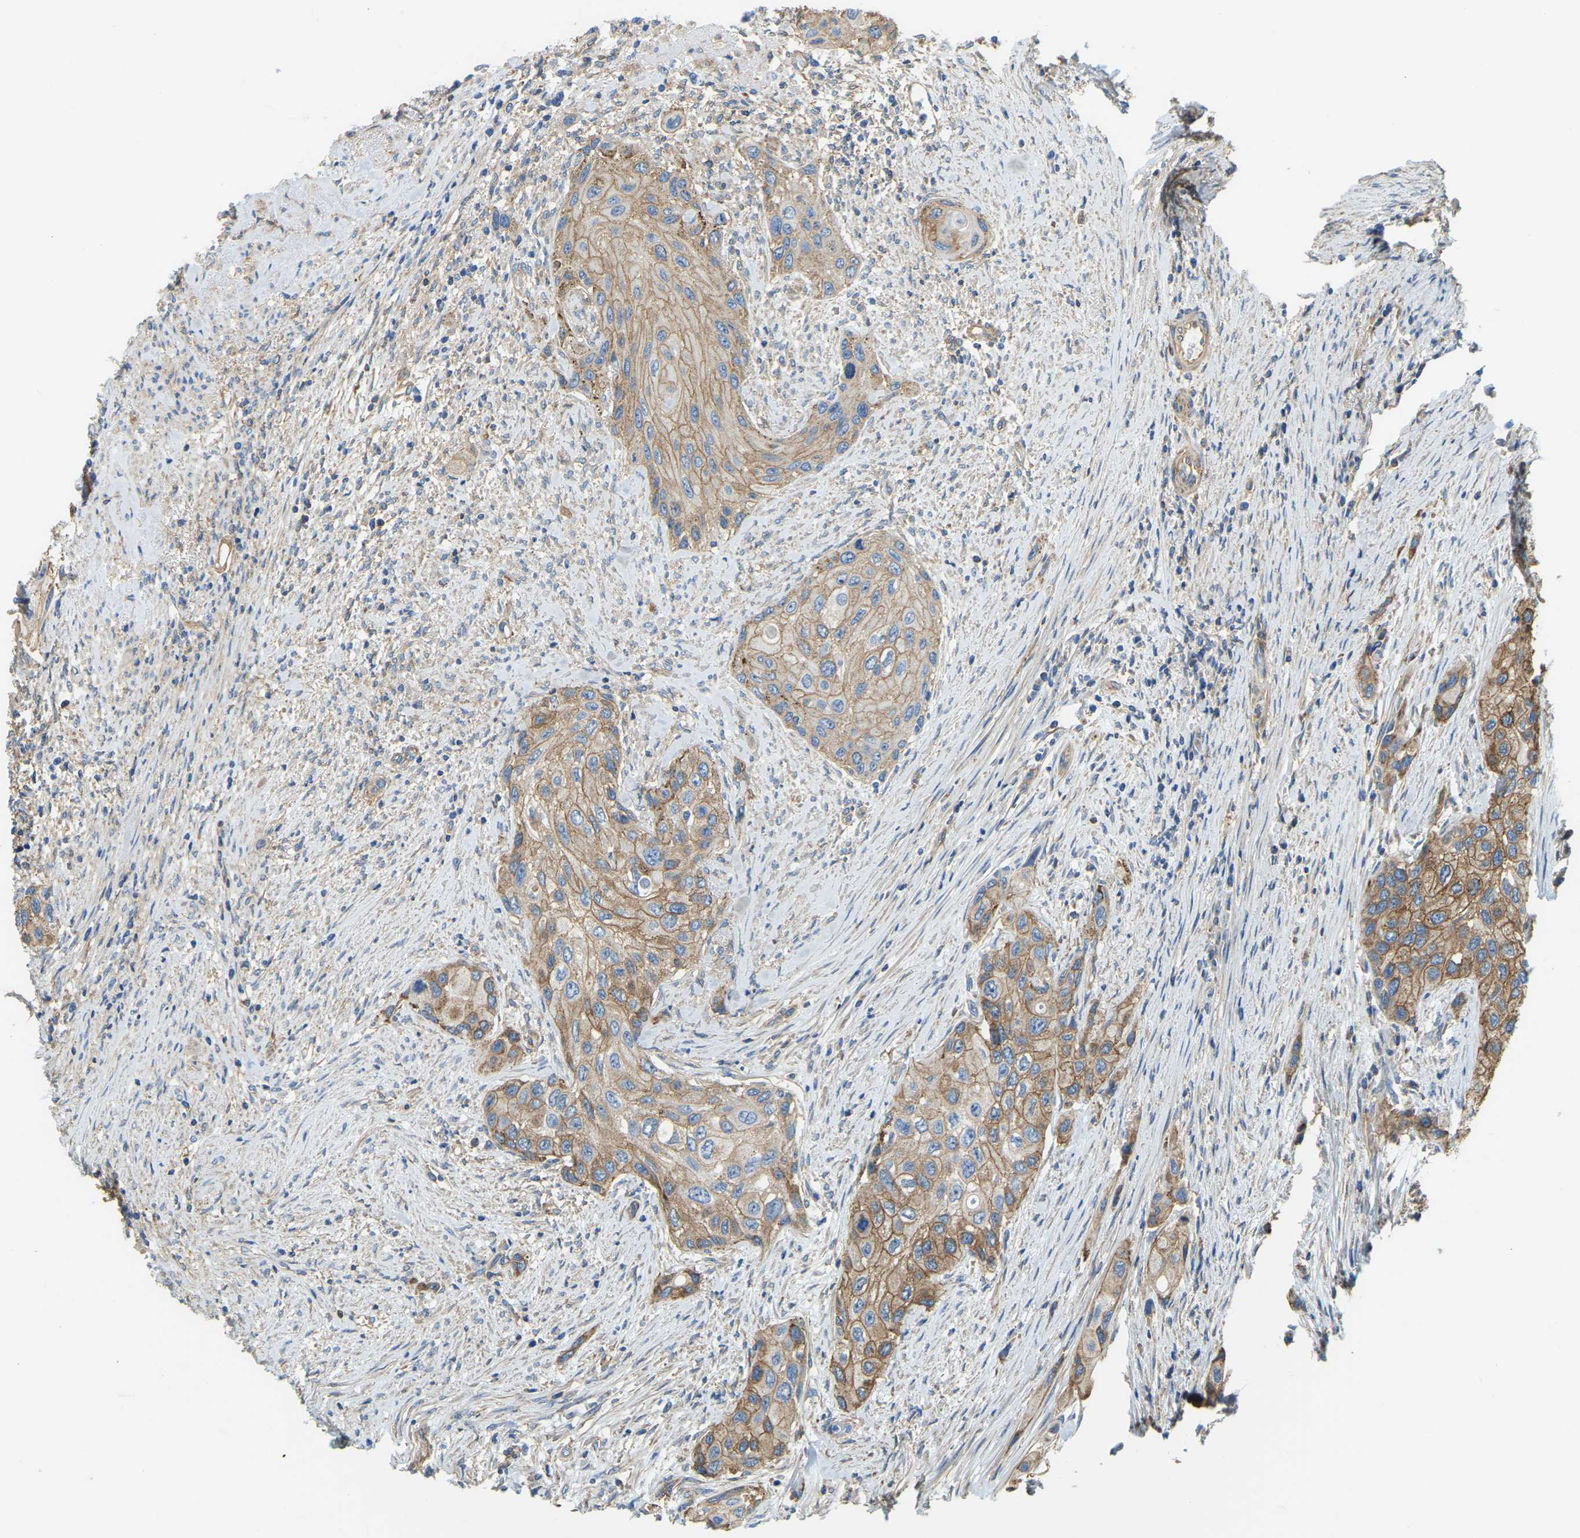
{"staining": {"intensity": "moderate", "quantity": ">75%", "location": "cytoplasmic/membranous"}, "tissue": "urothelial cancer", "cell_type": "Tumor cells", "image_type": "cancer", "snomed": [{"axis": "morphology", "description": "Urothelial carcinoma, High grade"}, {"axis": "topography", "description": "Urinary bladder"}], "caption": "This histopathology image exhibits immunohistochemistry staining of human urothelial carcinoma (high-grade), with medium moderate cytoplasmic/membranous expression in about >75% of tumor cells.", "gene": "AHNAK", "patient": {"sex": "female", "age": 56}}